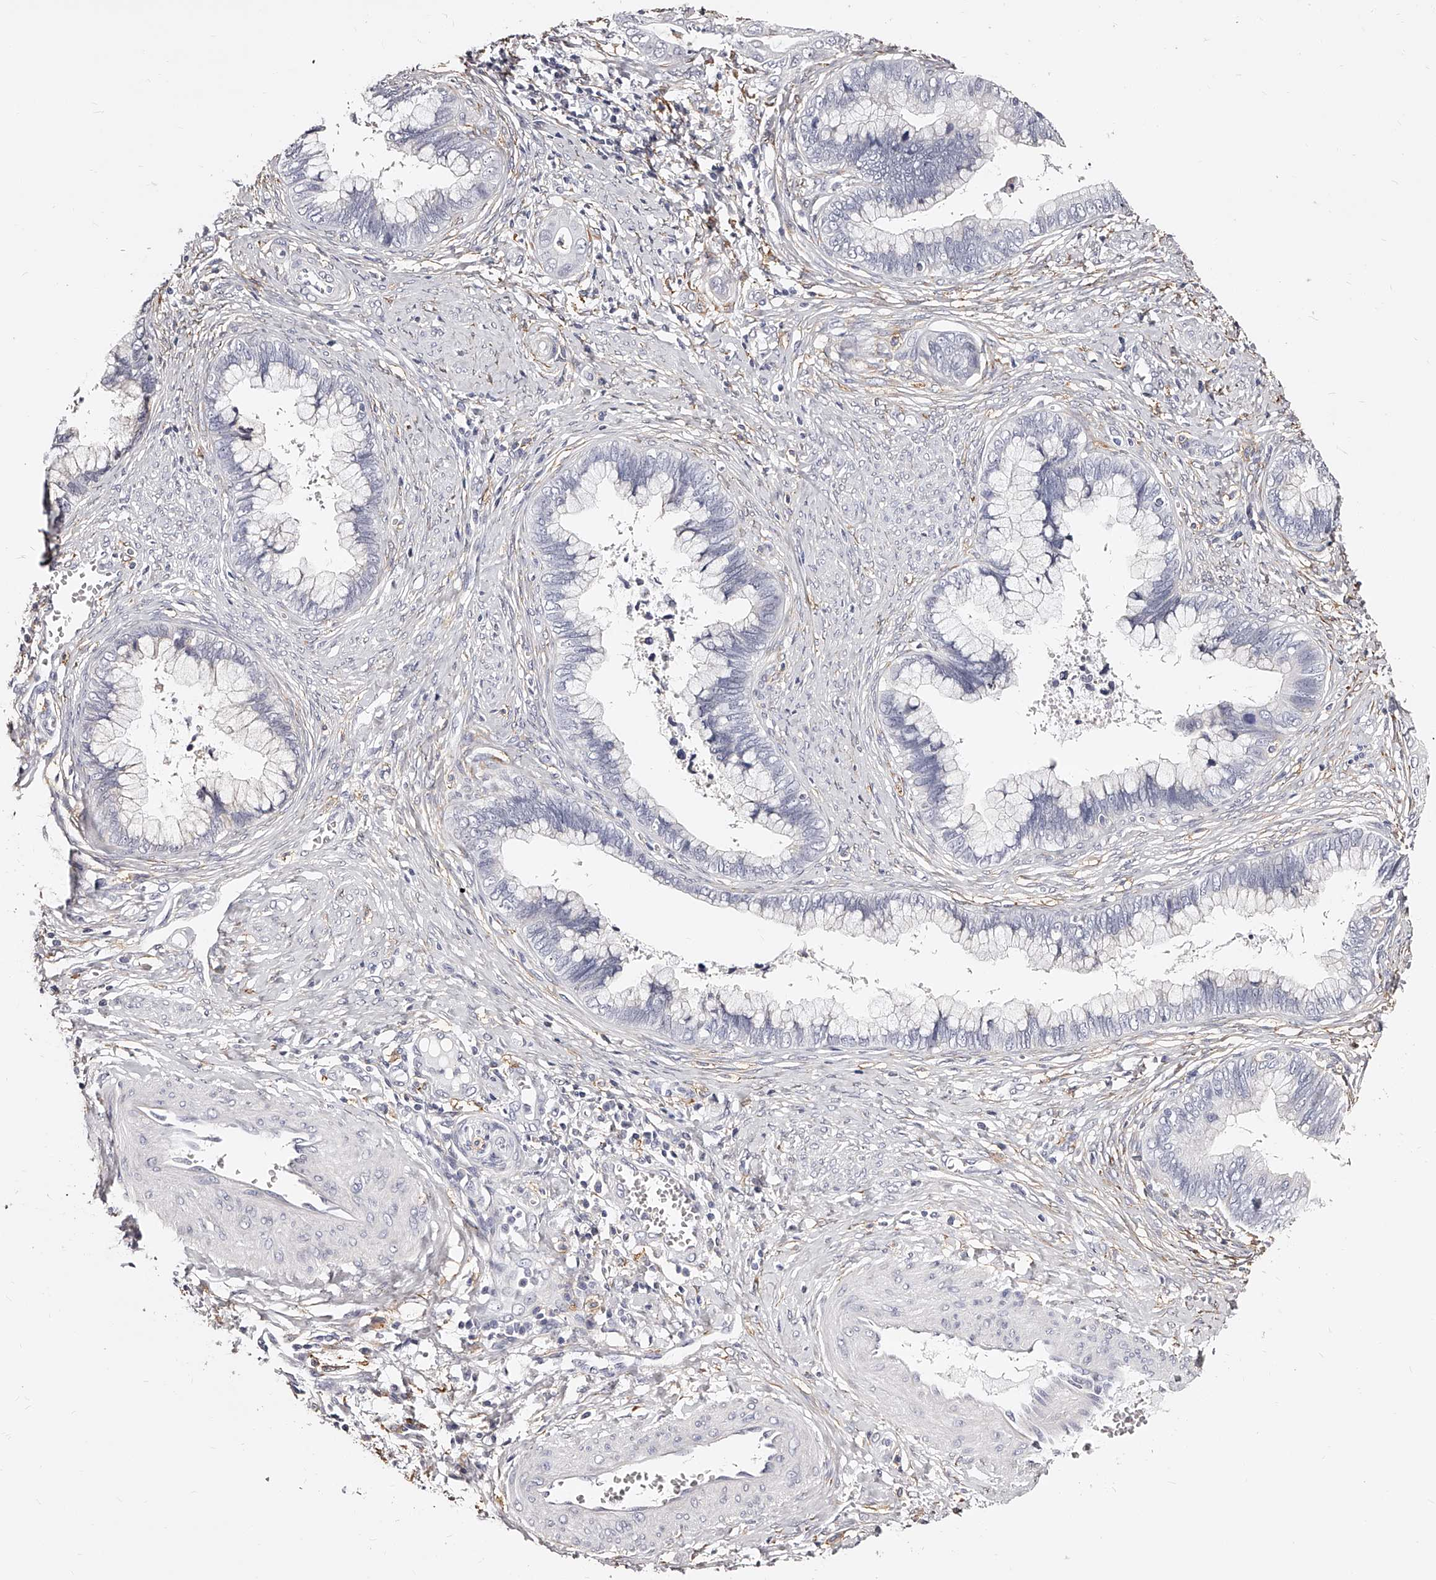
{"staining": {"intensity": "negative", "quantity": "none", "location": "none"}, "tissue": "cervical cancer", "cell_type": "Tumor cells", "image_type": "cancer", "snomed": [{"axis": "morphology", "description": "Adenocarcinoma, NOS"}, {"axis": "topography", "description": "Cervix"}], "caption": "IHC histopathology image of neoplastic tissue: human cervical cancer (adenocarcinoma) stained with DAB demonstrates no significant protein expression in tumor cells.", "gene": "CD82", "patient": {"sex": "female", "age": 44}}